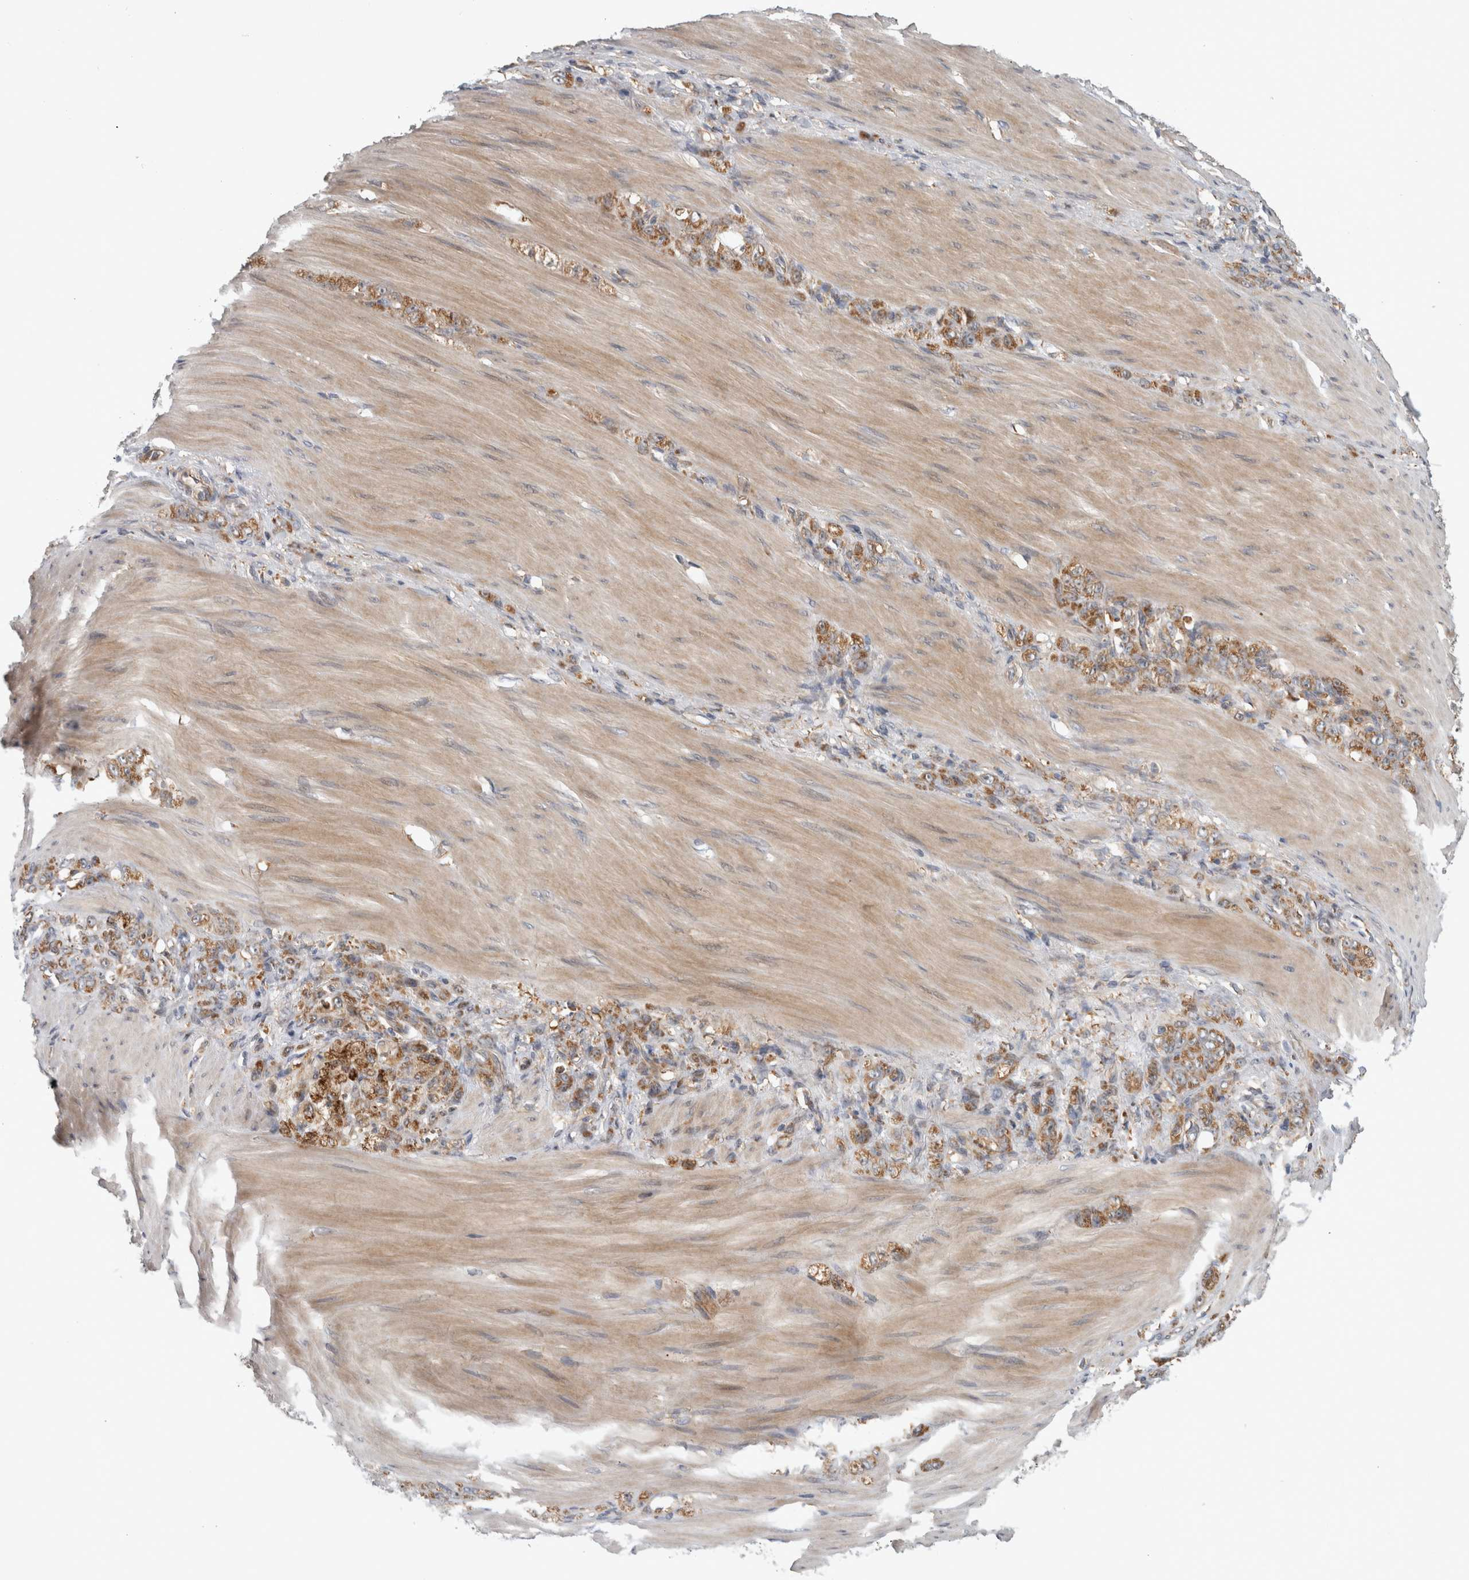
{"staining": {"intensity": "moderate", "quantity": ">75%", "location": "cytoplasmic/membranous"}, "tissue": "stomach cancer", "cell_type": "Tumor cells", "image_type": "cancer", "snomed": [{"axis": "morphology", "description": "Normal tissue, NOS"}, {"axis": "morphology", "description": "Adenocarcinoma, NOS"}, {"axis": "topography", "description": "Stomach"}], "caption": "Tumor cells exhibit medium levels of moderate cytoplasmic/membranous positivity in approximately >75% of cells in adenocarcinoma (stomach).", "gene": "ADGRL3", "patient": {"sex": "male", "age": 82}}